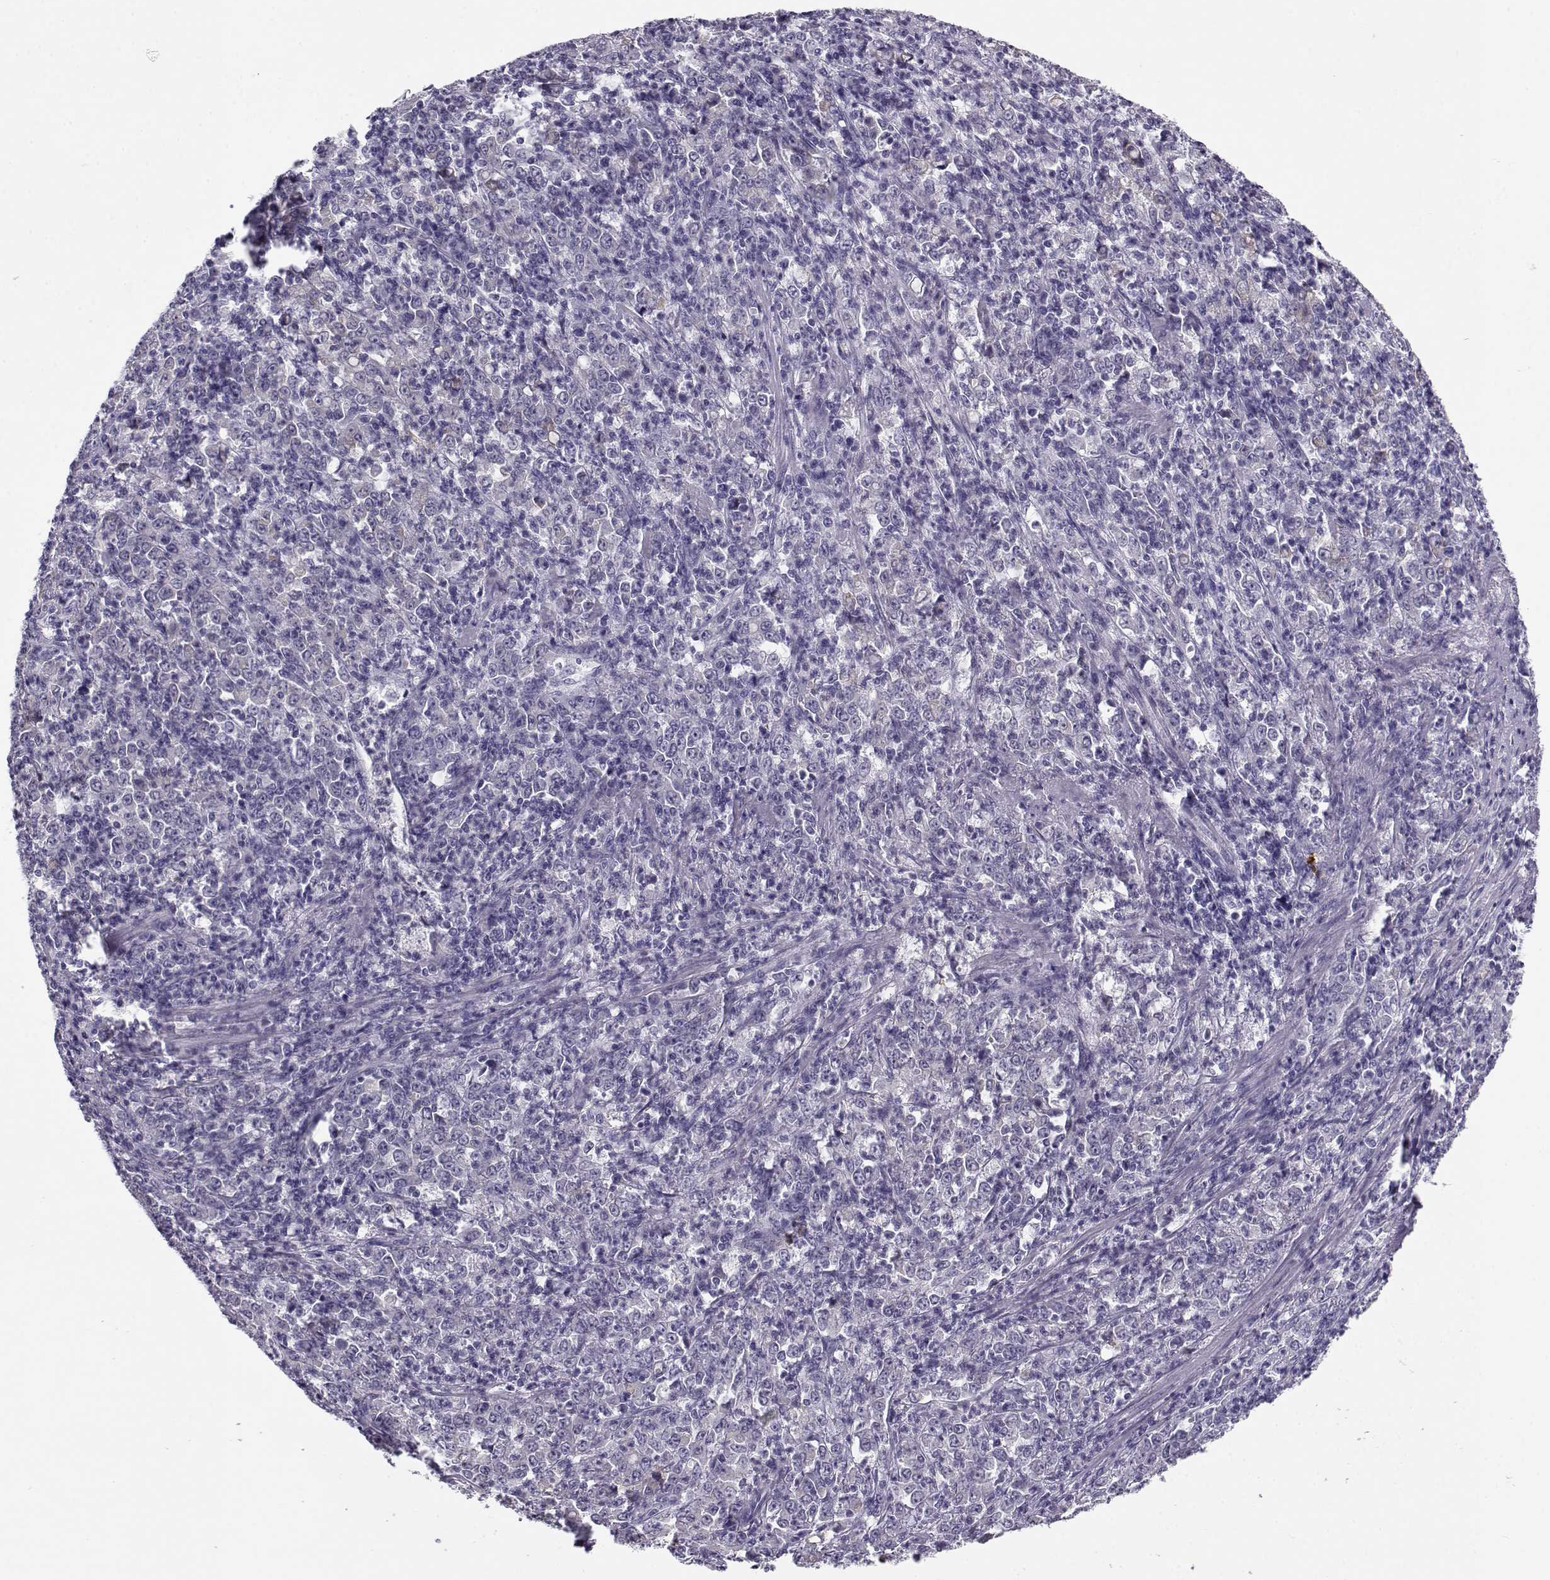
{"staining": {"intensity": "negative", "quantity": "none", "location": "none"}, "tissue": "stomach cancer", "cell_type": "Tumor cells", "image_type": "cancer", "snomed": [{"axis": "morphology", "description": "Adenocarcinoma, NOS"}, {"axis": "topography", "description": "Stomach, lower"}], "caption": "IHC histopathology image of neoplastic tissue: stomach cancer stained with DAB exhibits no significant protein positivity in tumor cells.", "gene": "CFAP77", "patient": {"sex": "female", "age": 71}}